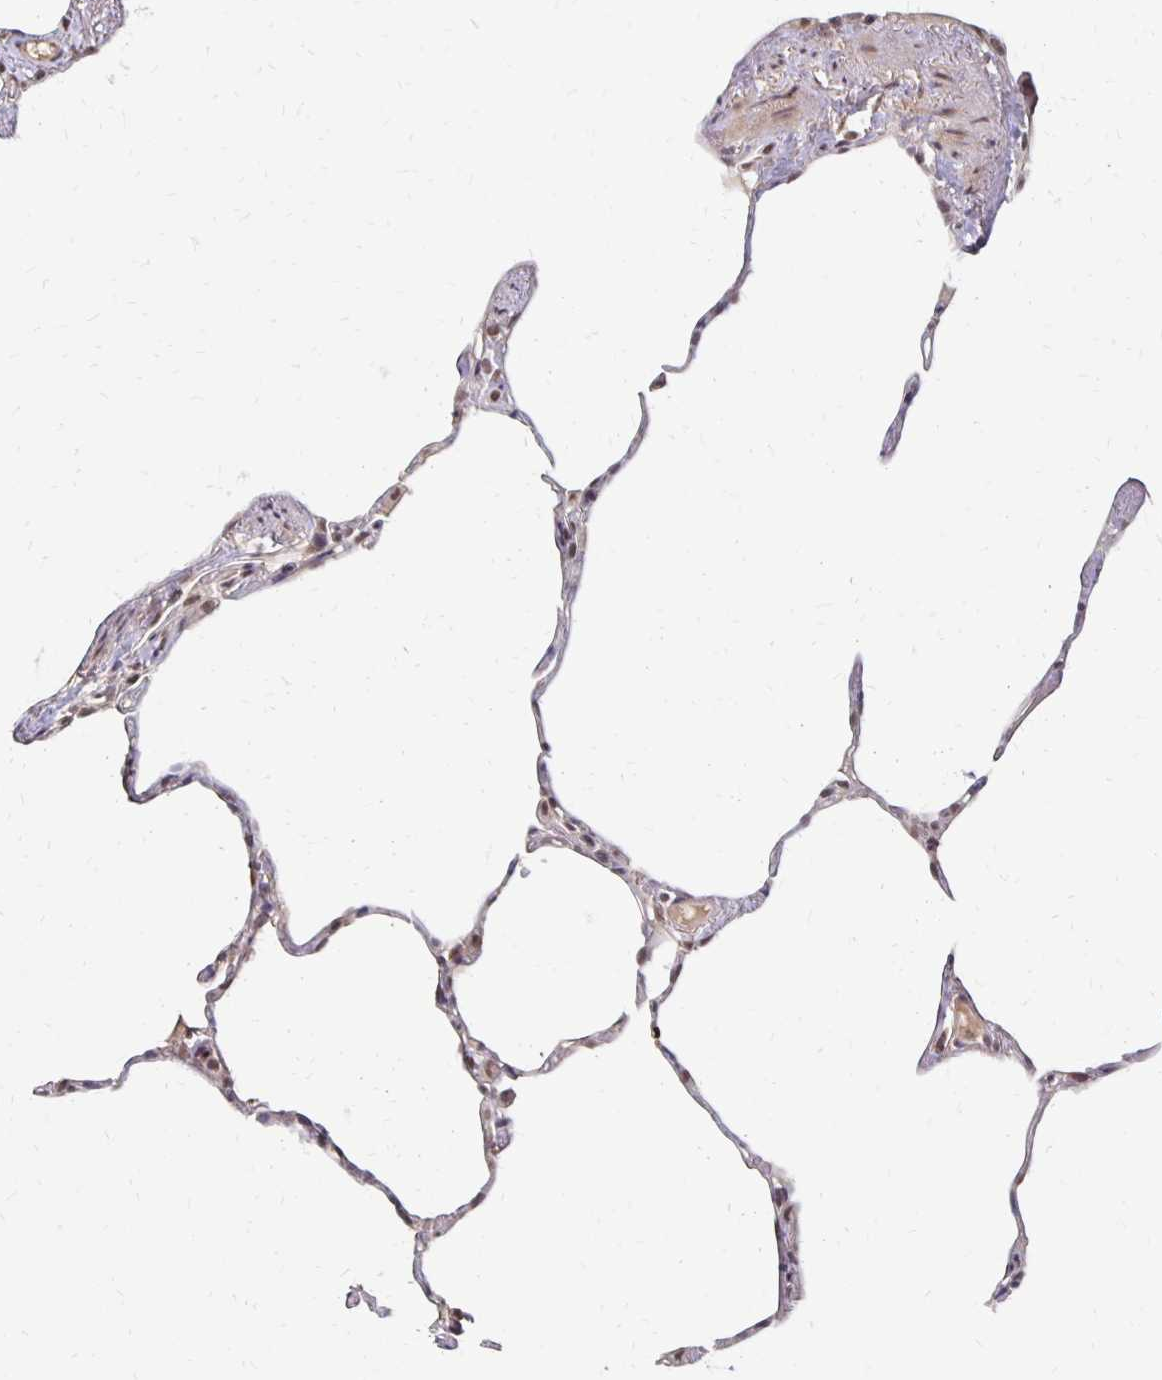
{"staining": {"intensity": "weak", "quantity": "25%-75%", "location": "nuclear"}, "tissue": "lung", "cell_type": "Alveolar cells", "image_type": "normal", "snomed": [{"axis": "morphology", "description": "Normal tissue, NOS"}, {"axis": "topography", "description": "Lung"}], "caption": "DAB immunohistochemical staining of normal human lung shows weak nuclear protein staining in about 25%-75% of alveolar cells. (DAB IHC, brown staining for protein, blue staining for nuclei).", "gene": "CLASRP", "patient": {"sex": "male", "age": 65}}